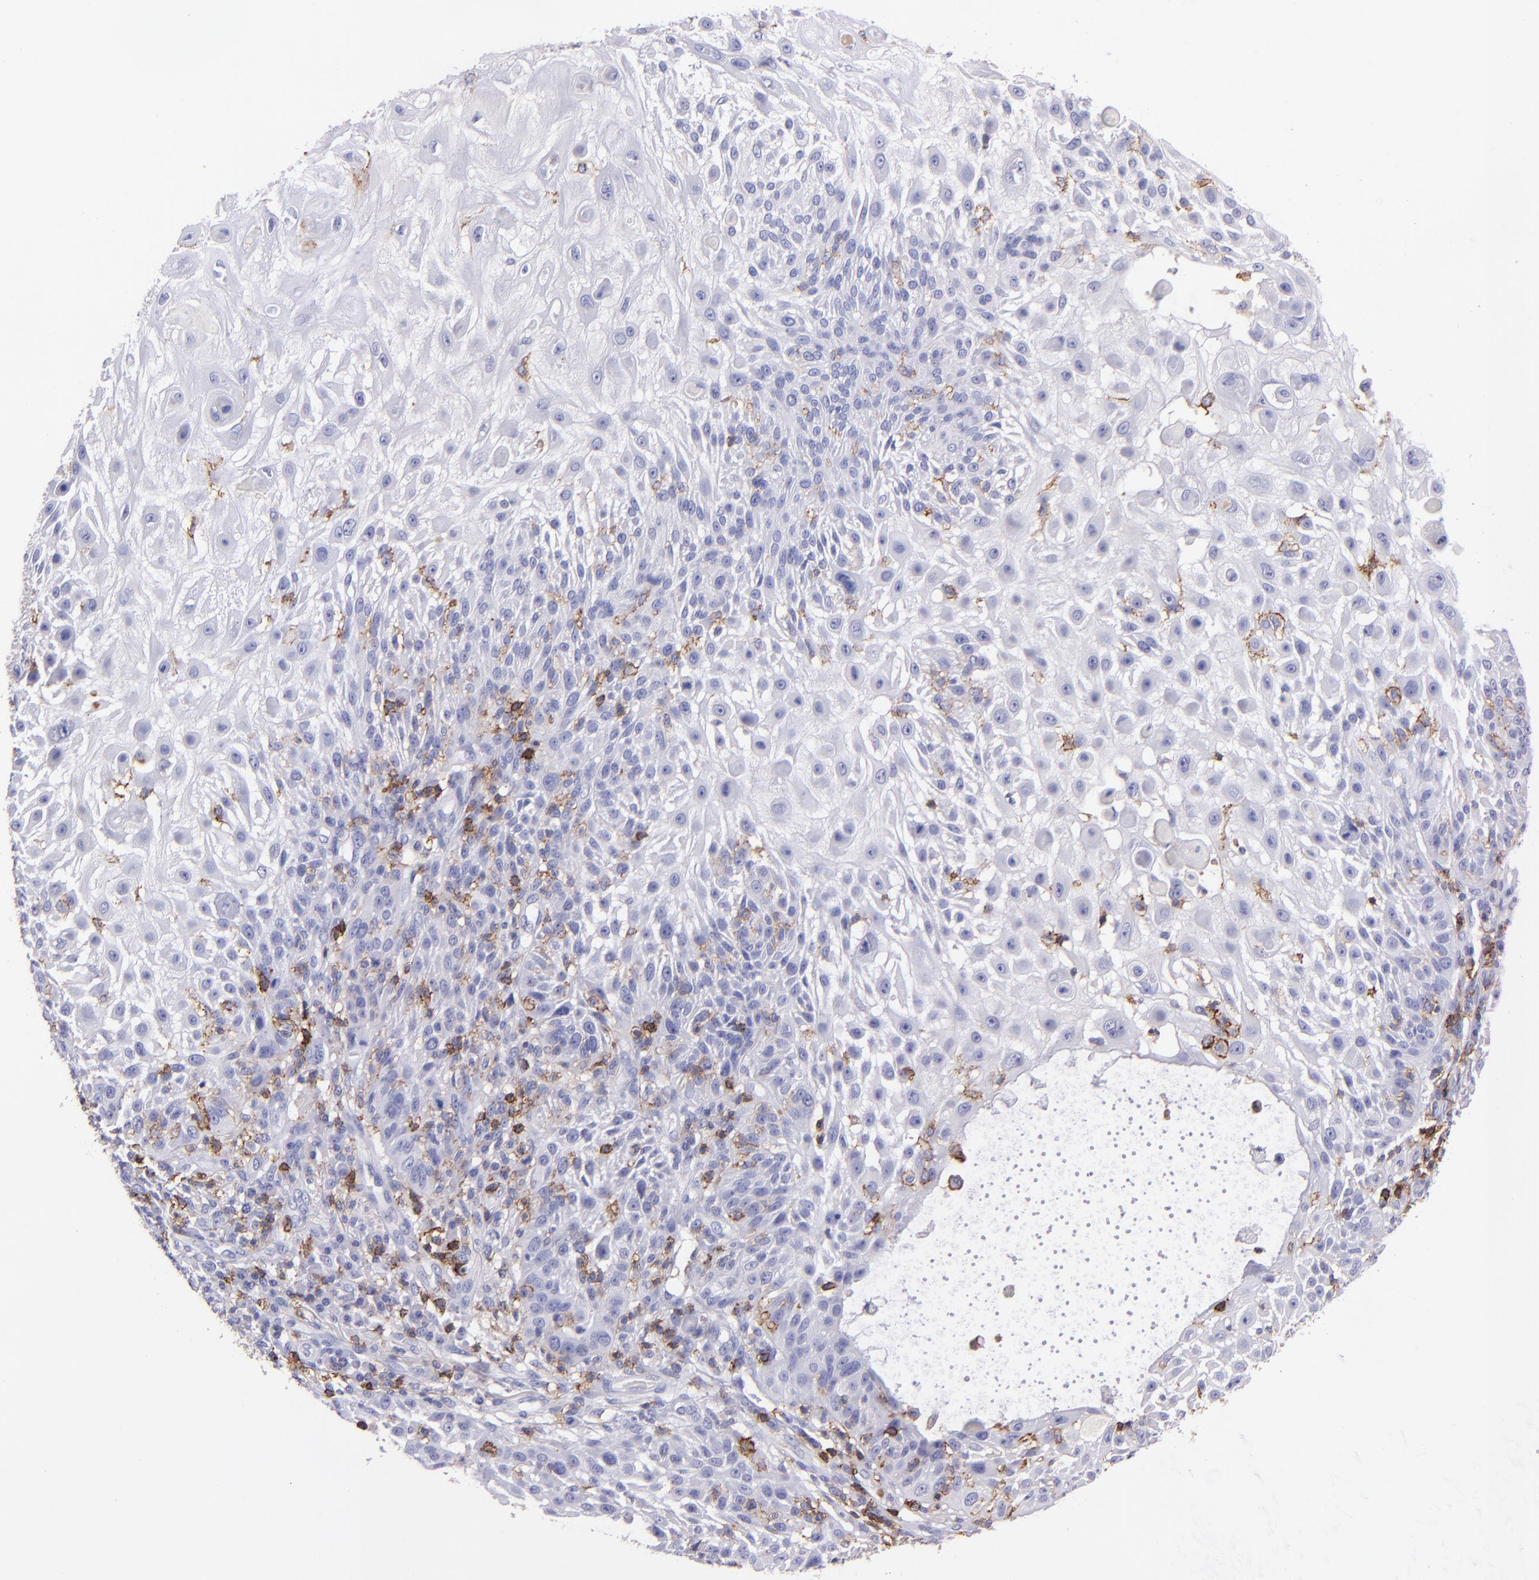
{"staining": {"intensity": "negative", "quantity": "none", "location": "none"}, "tissue": "skin cancer", "cell_type": "Tumor cells", "image_type": "cancer", "snomed": [{"axis": "morphology", "description": "Squamous cell carcinoma, NOS"}, {"axis": "topography", "description": "Skin"}], "caption": "Tumor cells show no significant protein expression in skin cancer. (DAB immunohistochemistry (IHC), high magnification).", "gene": "SPN", "patient": {"sex": "female", "age": 89}}